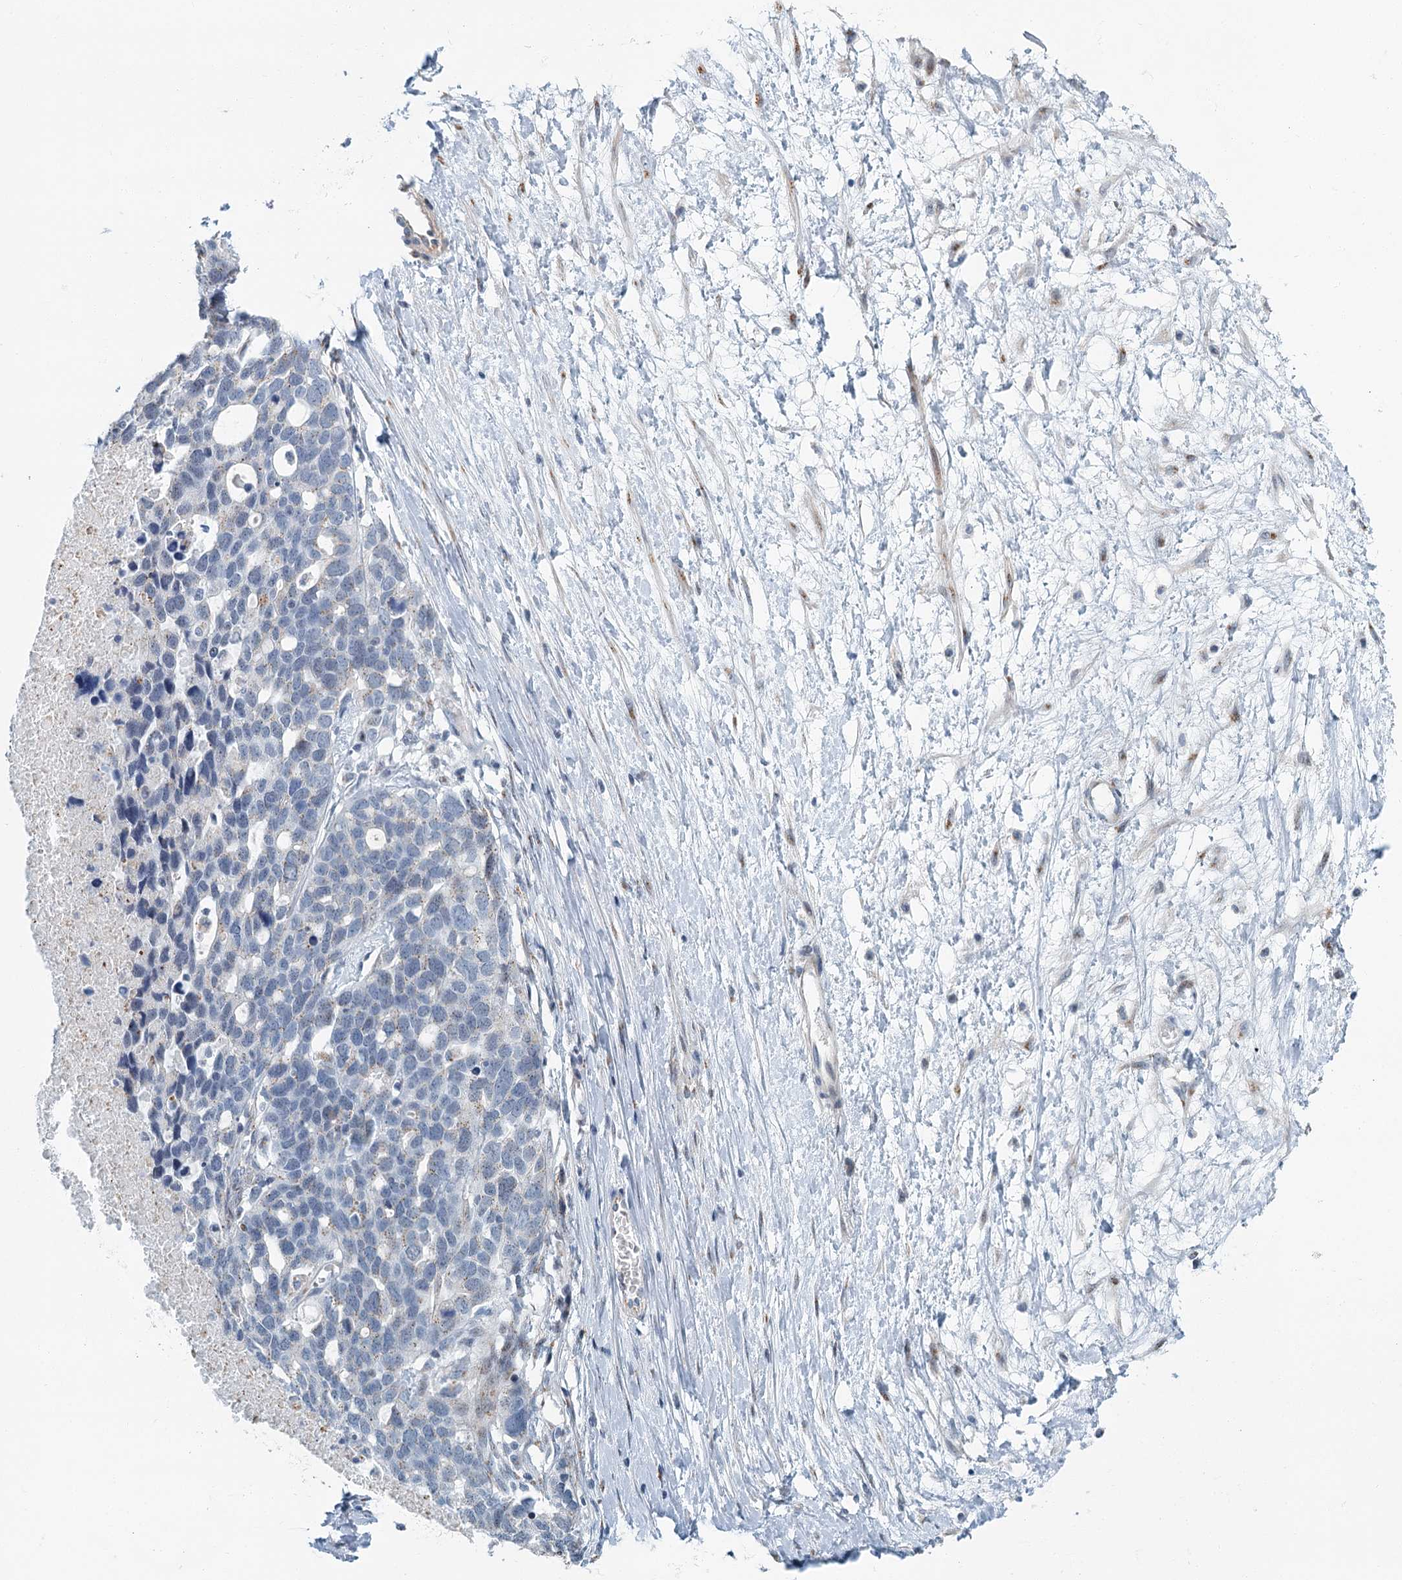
{"staining": {"intensity": "negative", "quantity": "none", "location": "none"}, "tissue": "ovarian cancer", "cell_type": "Tumor cells", "image_type": "cancer", "snomed": [{"axis": "morphology", "description": "Cystadenocarcinoma, serous, NOS"}, {"axis": "topography", "description": "Ovary"}], "caption": "Tumor cells show no significant protein expression in serous cystadenocarcinoma (ovarian).", "gene": "ZNF527", "patient": {"sex": "female", "age": 54}}